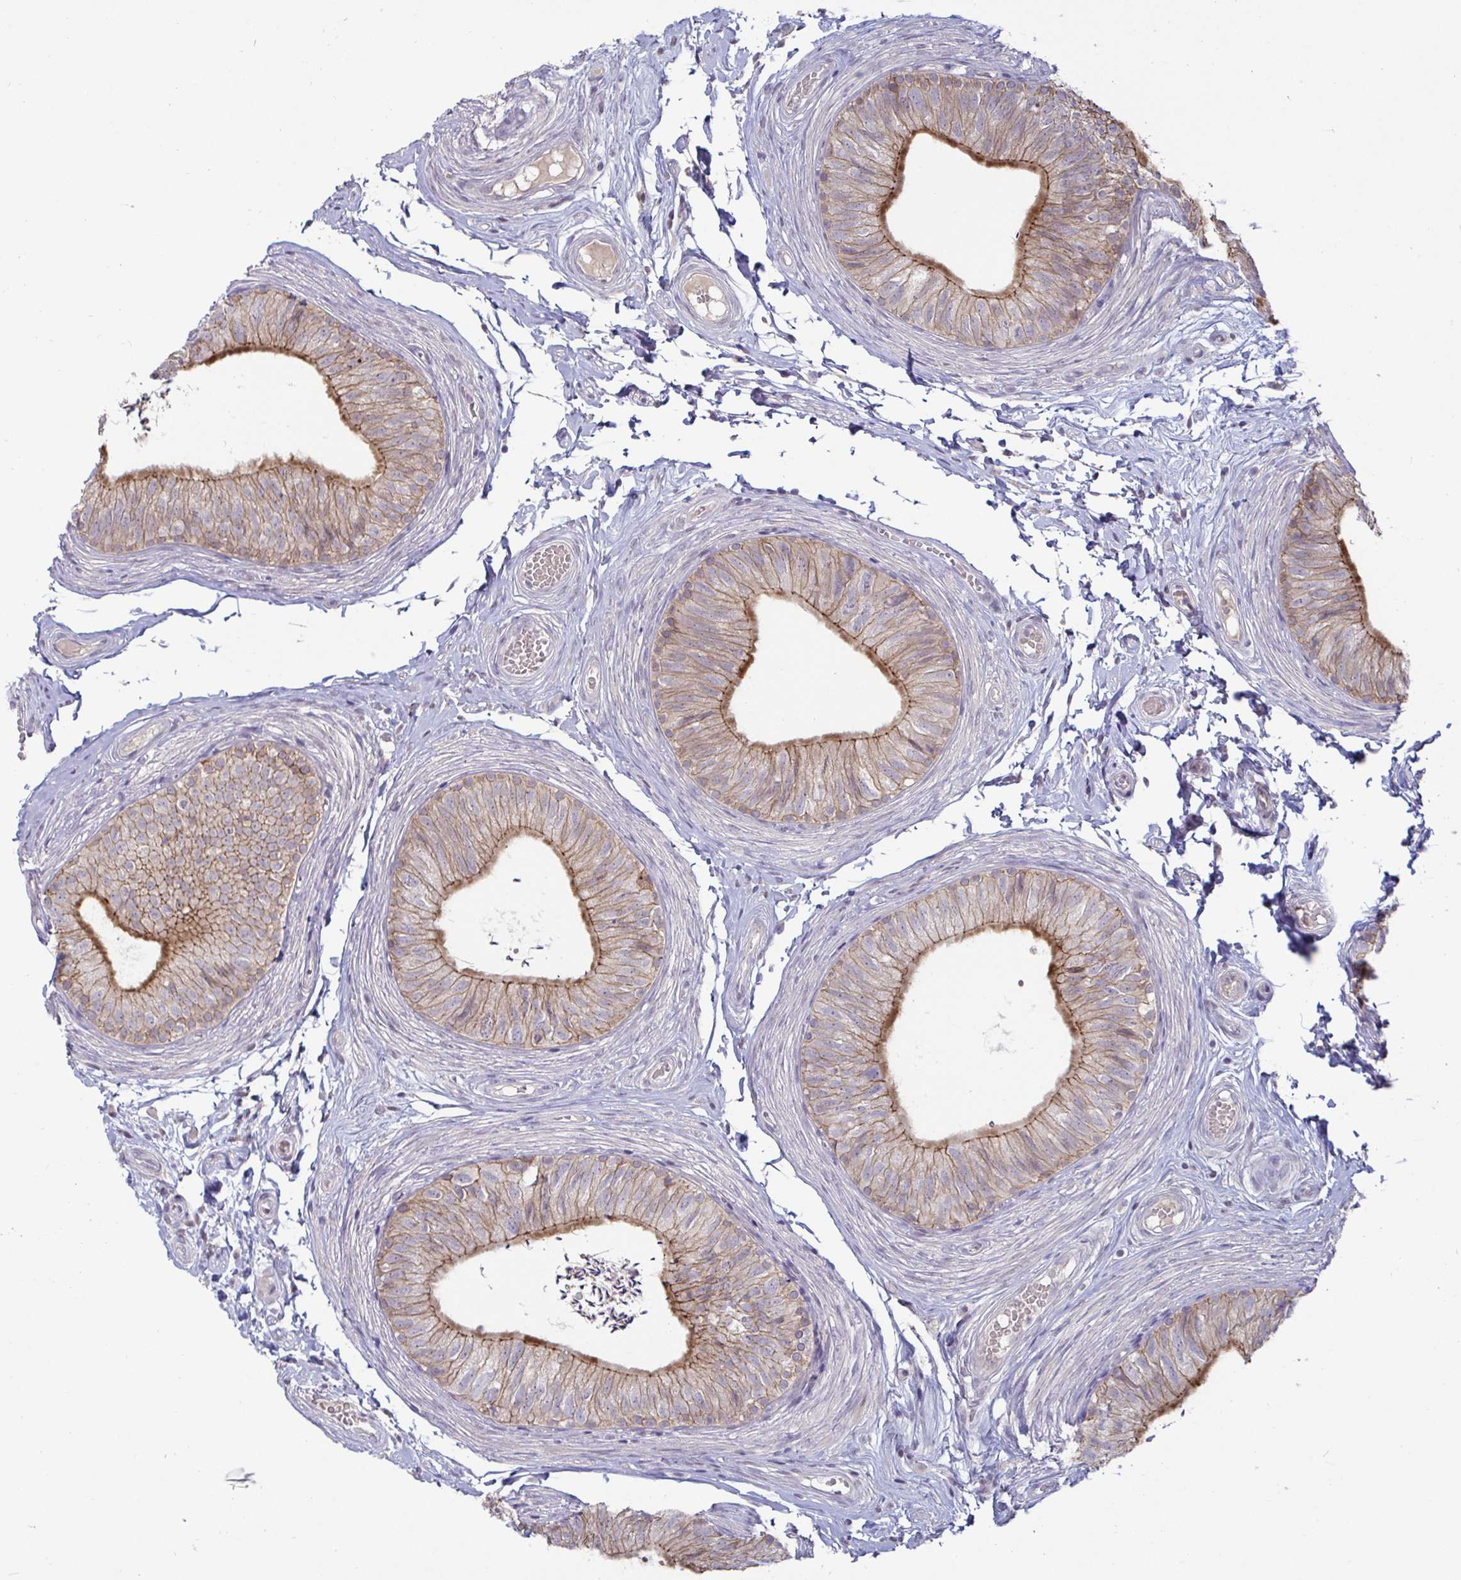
{"staining": {"intensity": "moderate", "quantity": "25%-75%", "location": "cytoplasmic/membranous"}, "tissue": "epididymis", "cell_type": "Glandular cells", "image_type": "normal", "snomed": [{"axis": "morphology", "description": "Normal tissue, NOS"}, {"axis": "topography", "description": "Epididymis, spermatic cord, NOS"}, {"axis": "topography", "description": "Epididymis"}, {"axis": "topography", "description": "Peripheral nerve tissue"}], "caption": "A brown stain highlights moderate cytoplasmic/membranous positivity of a protein in glandular cells of benign human epididymis.", "gene": "GSTM1", "patient": {"sex": "male", "age": 29}}